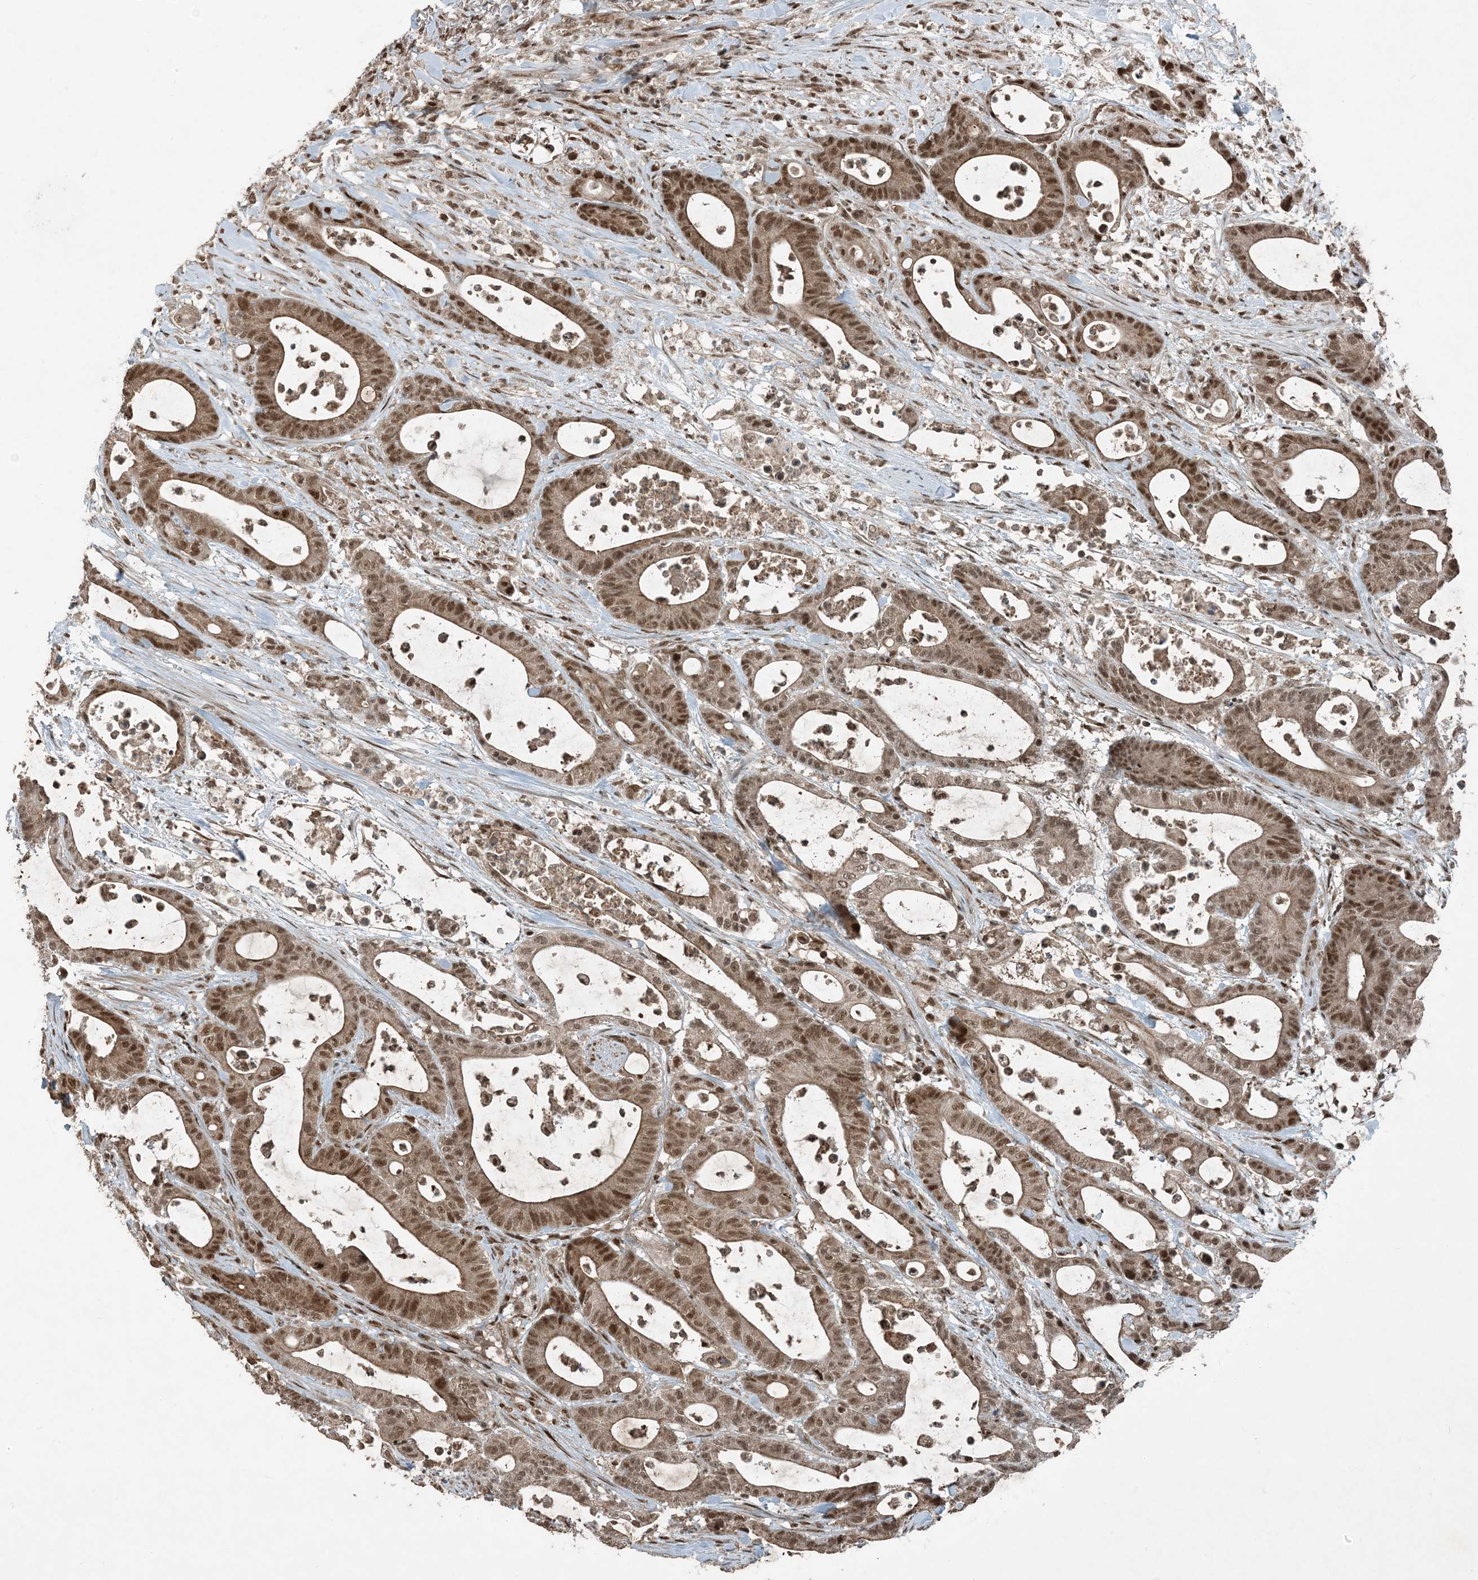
{"staining": {"intensity": "moderate", "quantity": ">75%", "location": "cytoplasmic/membranous,nuclear"}, "tissue": "colorectal cancer", "cell_type": "Tumor cells", "image_type": "cancer", "snomed": [{"axis": "morphology", "description": "Adenocarcinoma, NOS"}, {"axis": "topography", "description": "Colon"}], "caption": "Colorectal adenocarcinoma stained for a protein (brown) reveals moderate cytoplasmic/membranous and nuclear positive staining in approximately >75% of tumor cells.", "gene": "TRAPPC12", "patient": {"sex": "female", "age": 84}}